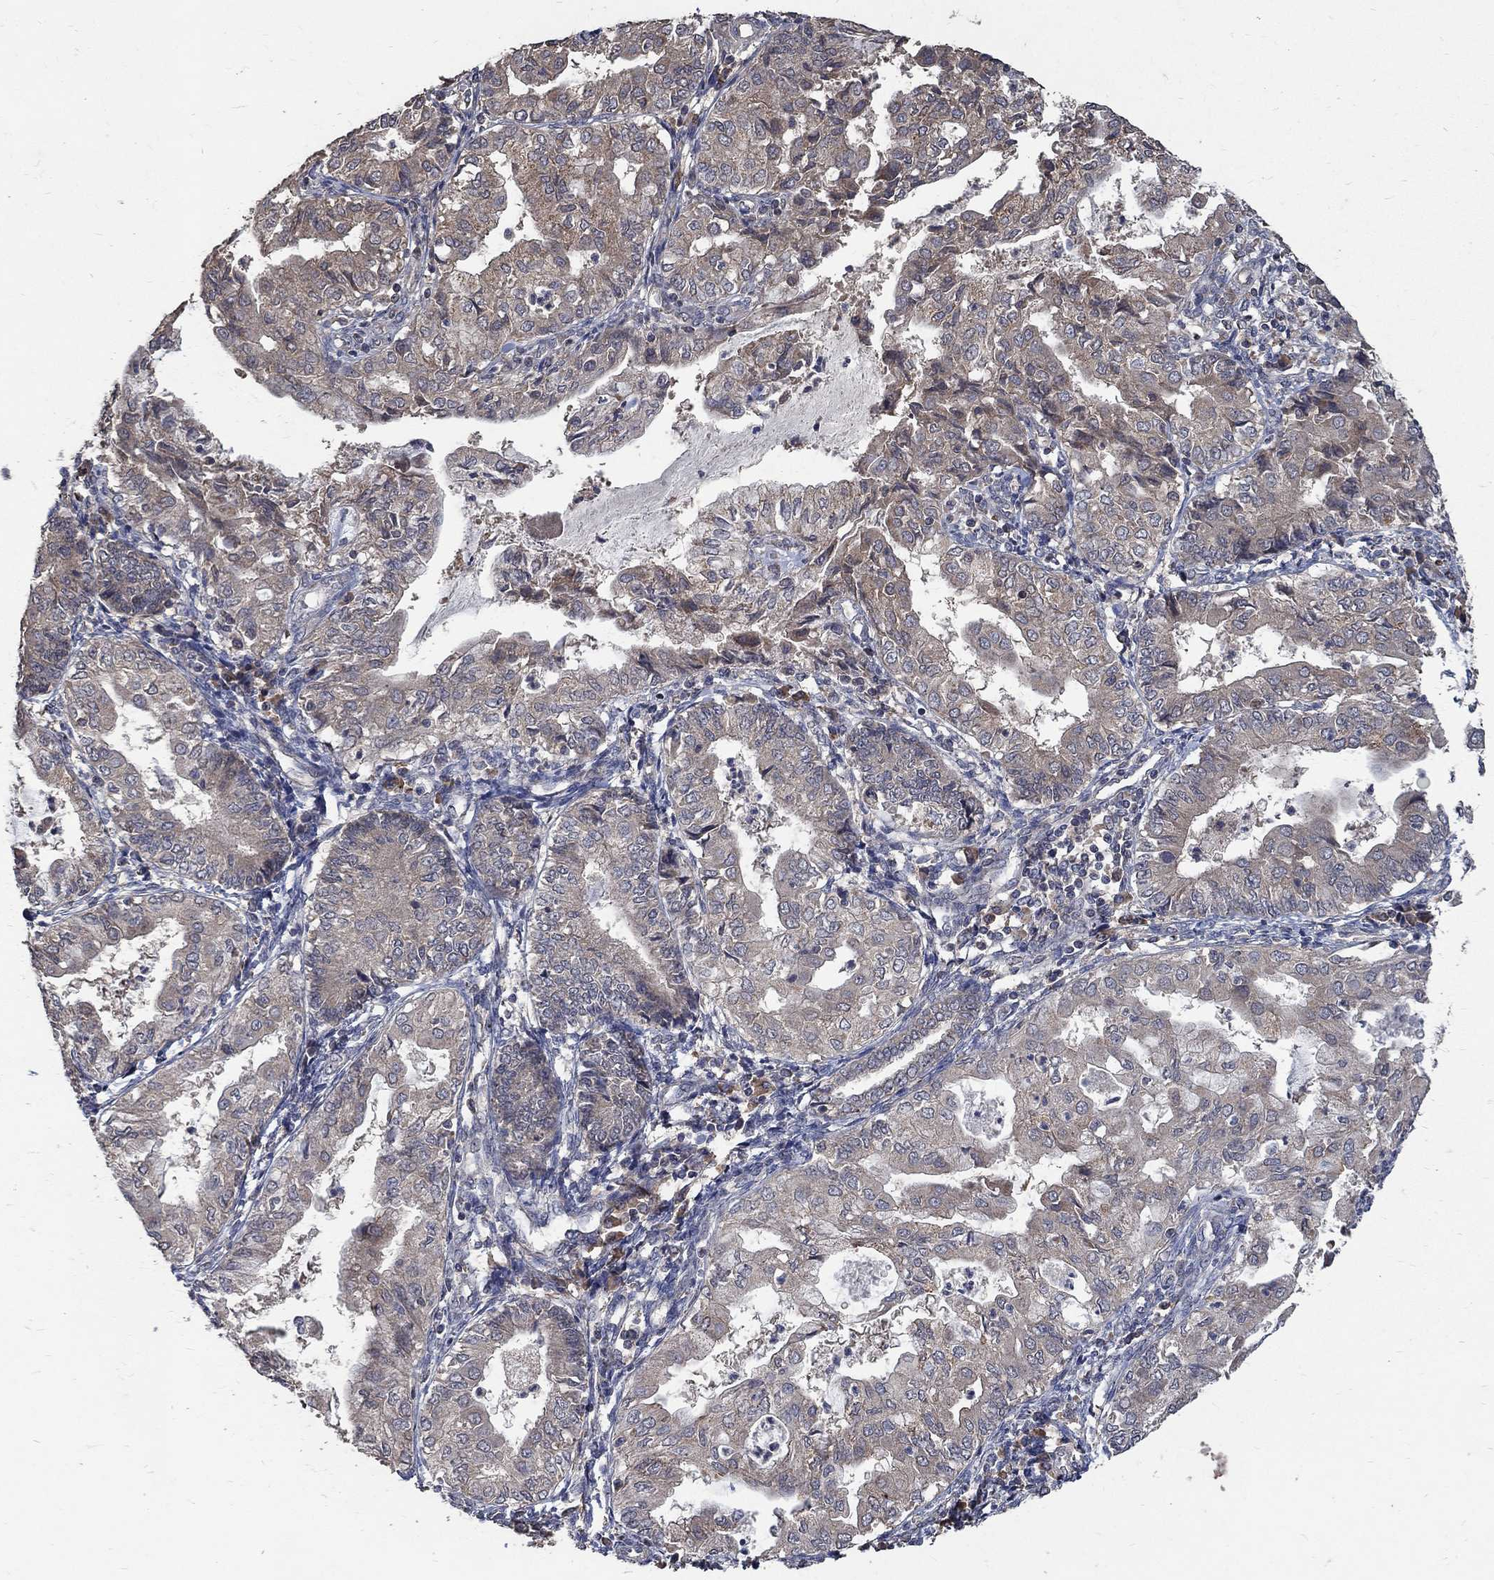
{"staining": {"intensity": "weak", "quantity": "<25%", "location": "cytoplasmic/membranous"}, "tissue": "endometrial cancer", "cell_type": "Tumor cells", "image_type": "cancer", "snomed": [{"axis": "morphology", "description": "Adenocarcinoma, NOS"}, {"axis": "topography", "description": "Endometrium"}], "caption": "Tumor cells are negative for brown protein staining in adenocarcinoma (endometrial).", "gene": "C17orf75", "patient": {"sex": "female", "age": 68}}